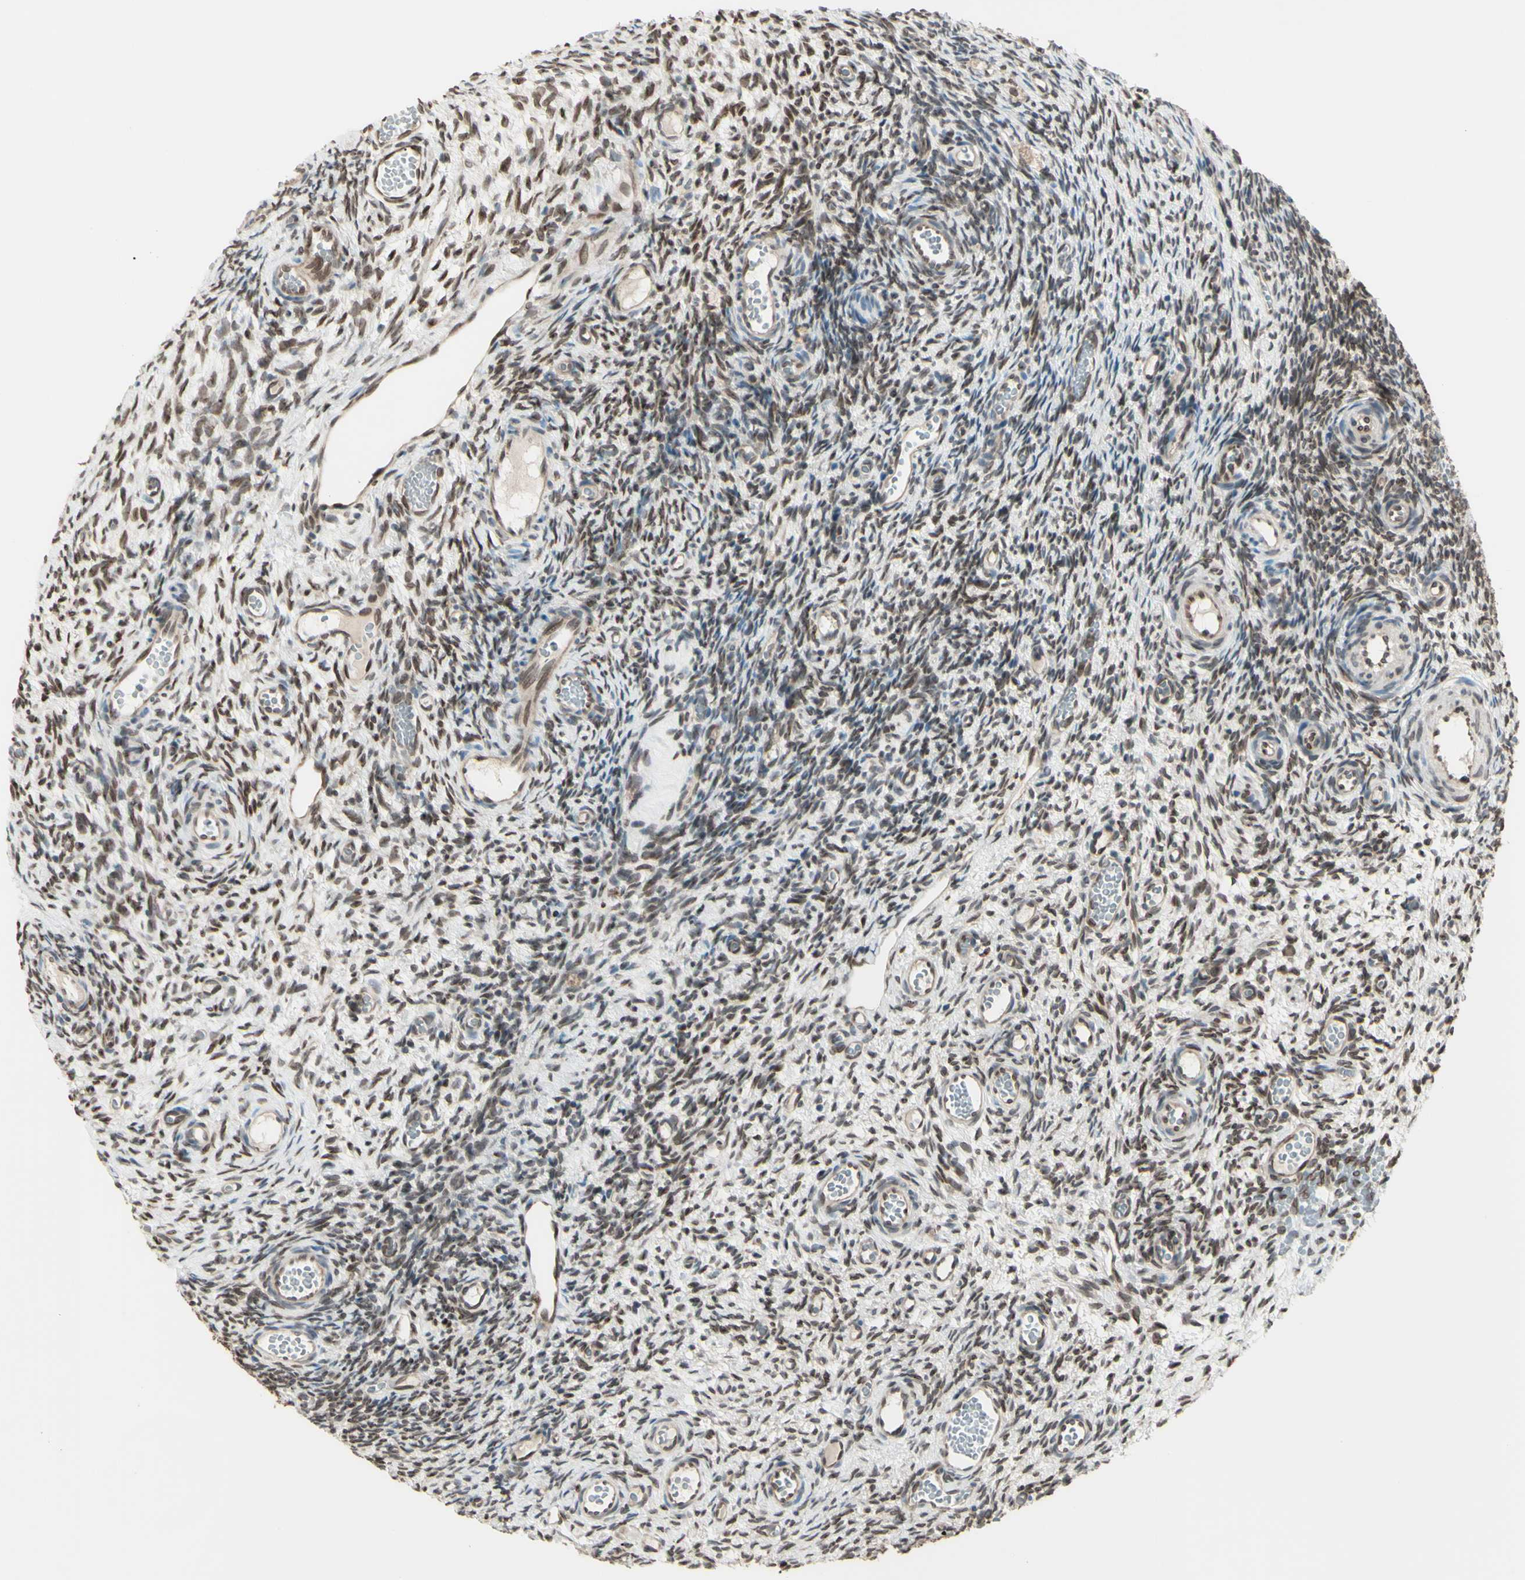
{"staining": {"intensity": "moderate", "quantity": ">75%", "location": "cytoplasmic/membranous,nuclear"}, "tissue": "ovary", "cell_type": "Follicle cells", "image_type": "normal", "snomed": [{"axis": "morphology", "description": "Normal tissue, NOS"}, {"axis": "topography", "description": "Ovary"}], "caption": "Immunohistochemistry (IHC) histopathology image of benign ovary stained for a protein (brown), which exhibits medium levels of moderate cytoplasmic/membranous,nuclear positivity in about >75% of follicle cells.", "gene": "MLF2", "patient": {"sex": "female", "age": 35}}